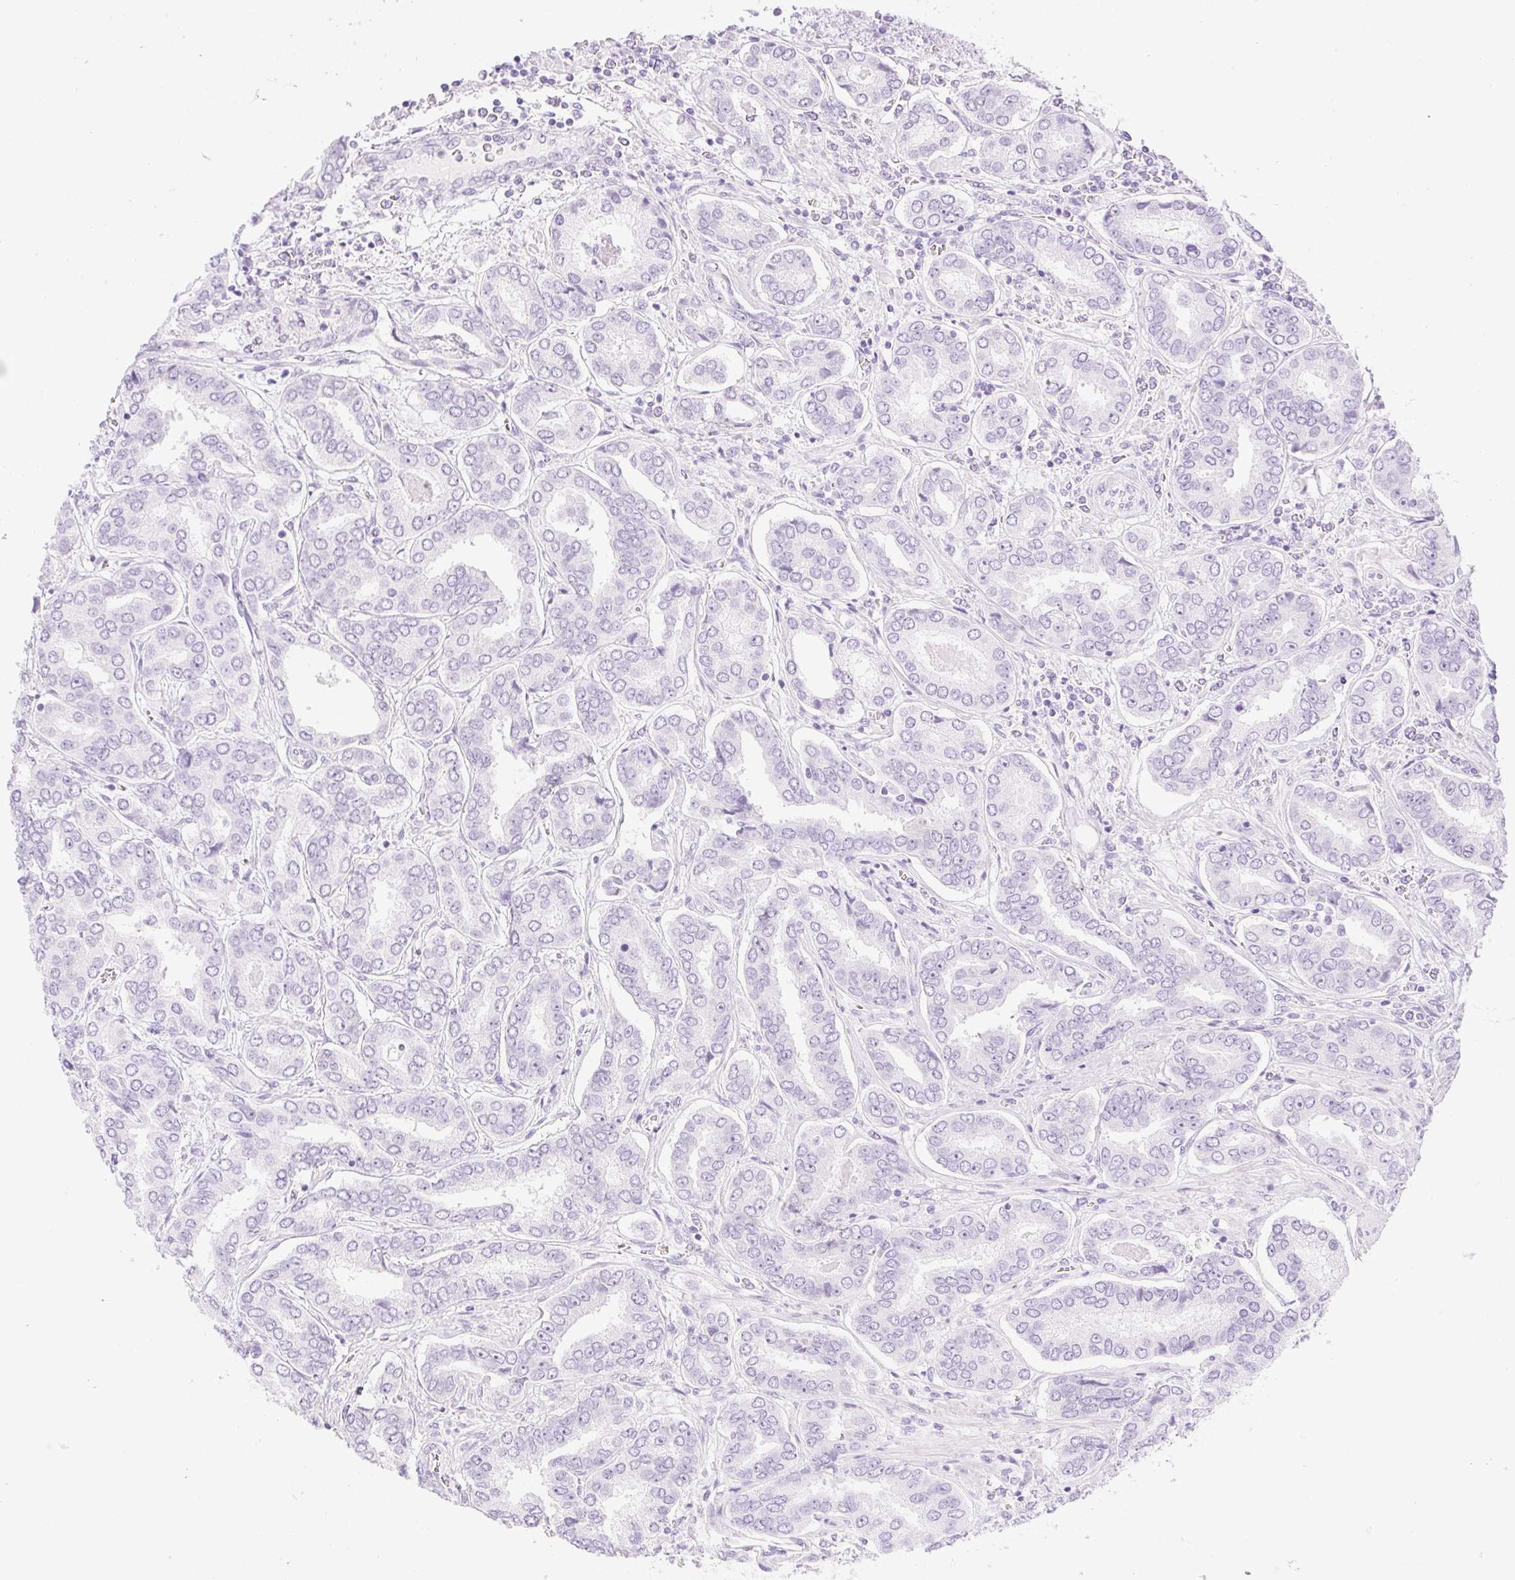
{"staining": {"intensity": "negative", "quantity": "none", "location": "none"}, "tissue": "prostate cancer", "cell_type": "Tumor cells", "image_type": "cancer", "snomed": [{"axis": "morphology", "description": "Adenocarcinoma, High grade"}, {"axis": "topography", "description": "Prostate"}], "caption": "Tumor cells are negative for brown protein staining in prostate cancer.", "gene": "SPRR4", "patient": {"sex": "male", "age": 72}}